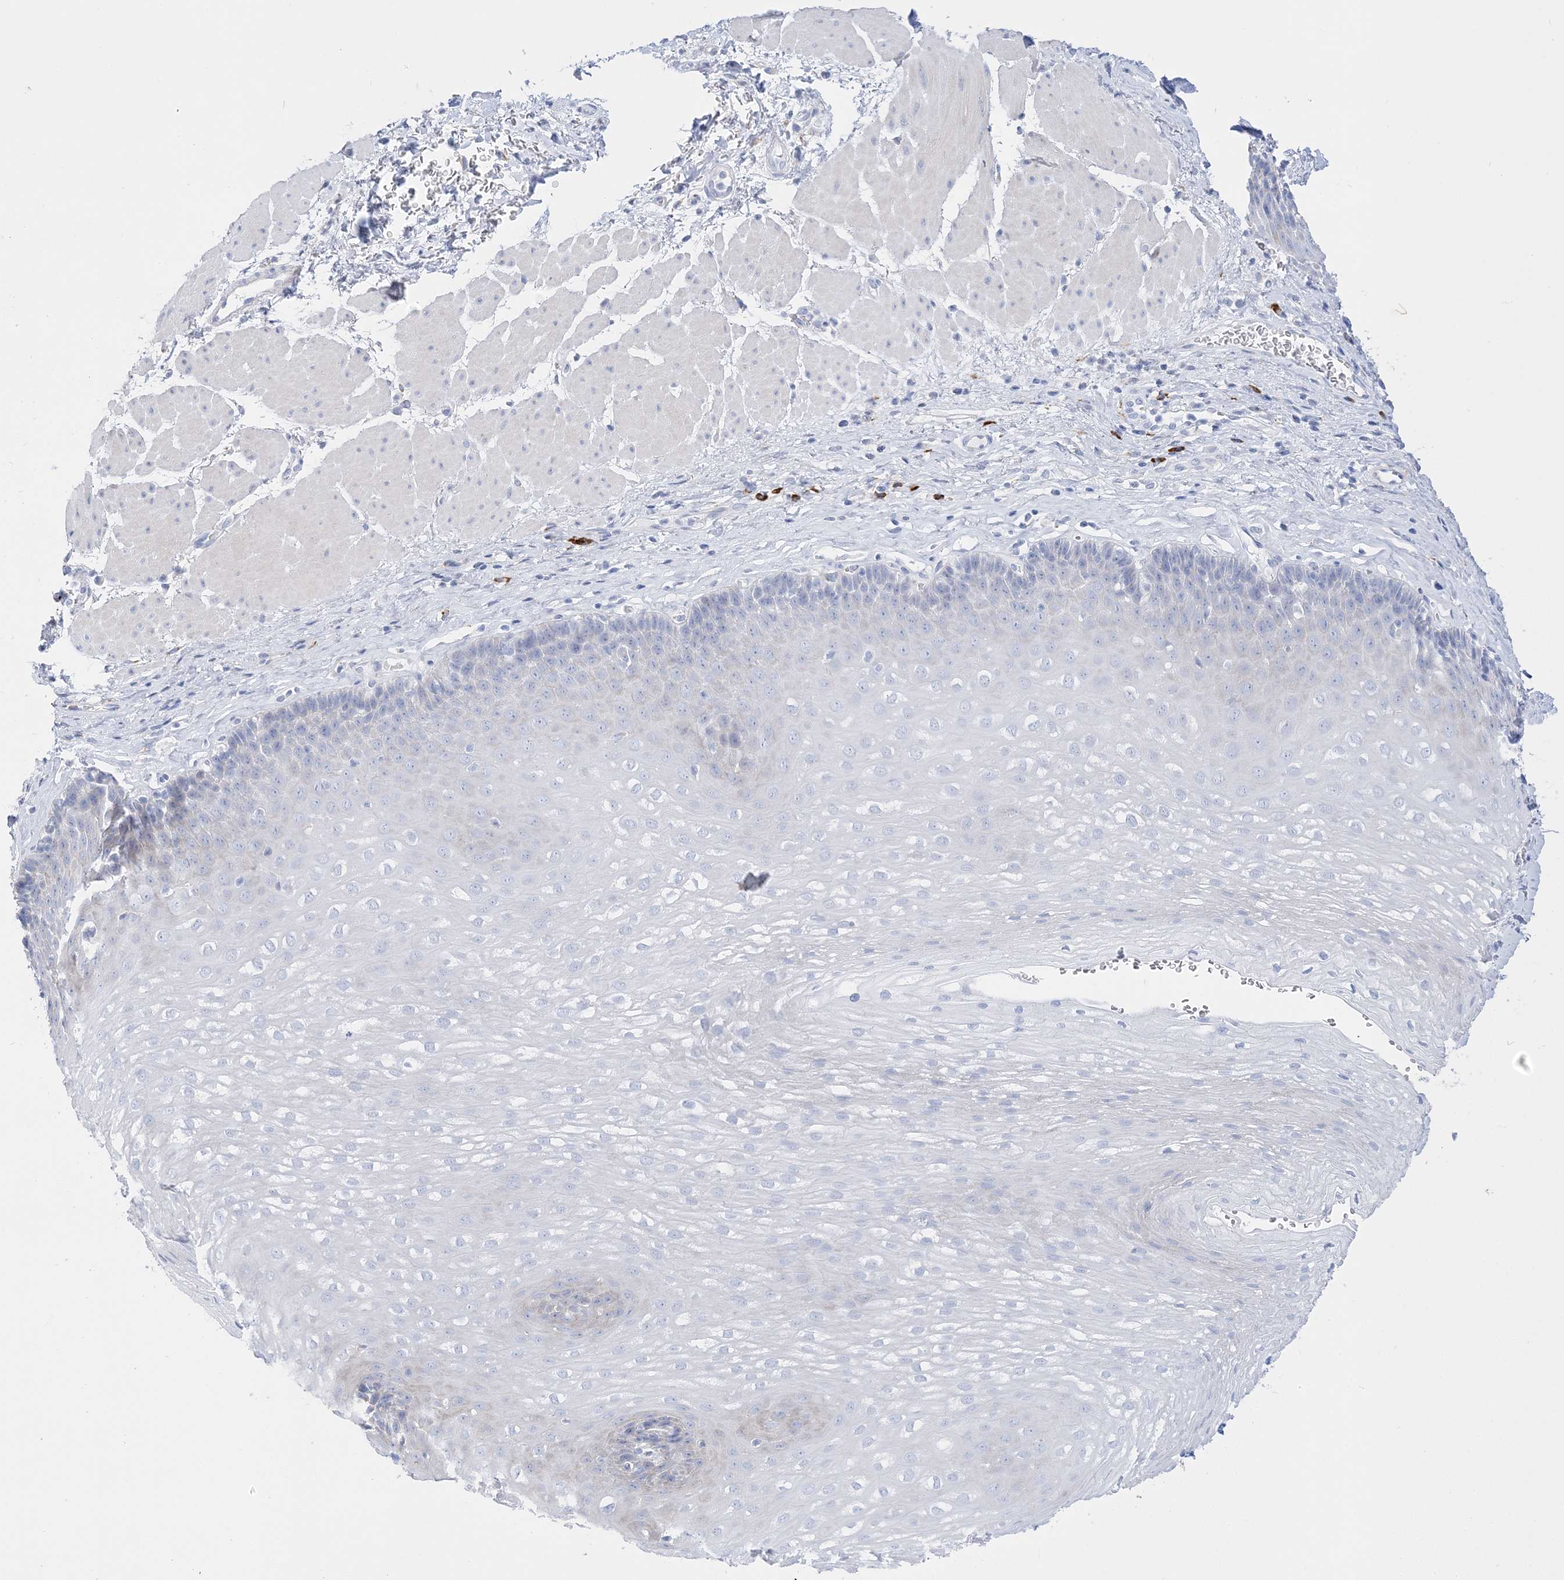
{"staining": {"intensity": "negative", "quantity": "none", "location": "none"}, "tissue": "esophagus", "cell_type": "Squamous epithelial cells", "image_type": "normal", "snomed": [{"axis": "morphology", "description": "Normal tissue, NOS"}, {"axis": "topography", "description": "Esophagus"}], "caption": "A high-resolution histopathology image shows immunohistochemistry (IHC) staining of benign esophagus, which displays no significant expression in squamous epithelial cells.", "gene": "TSPYL6", "patient": {"sex": "female", "age": 66}}